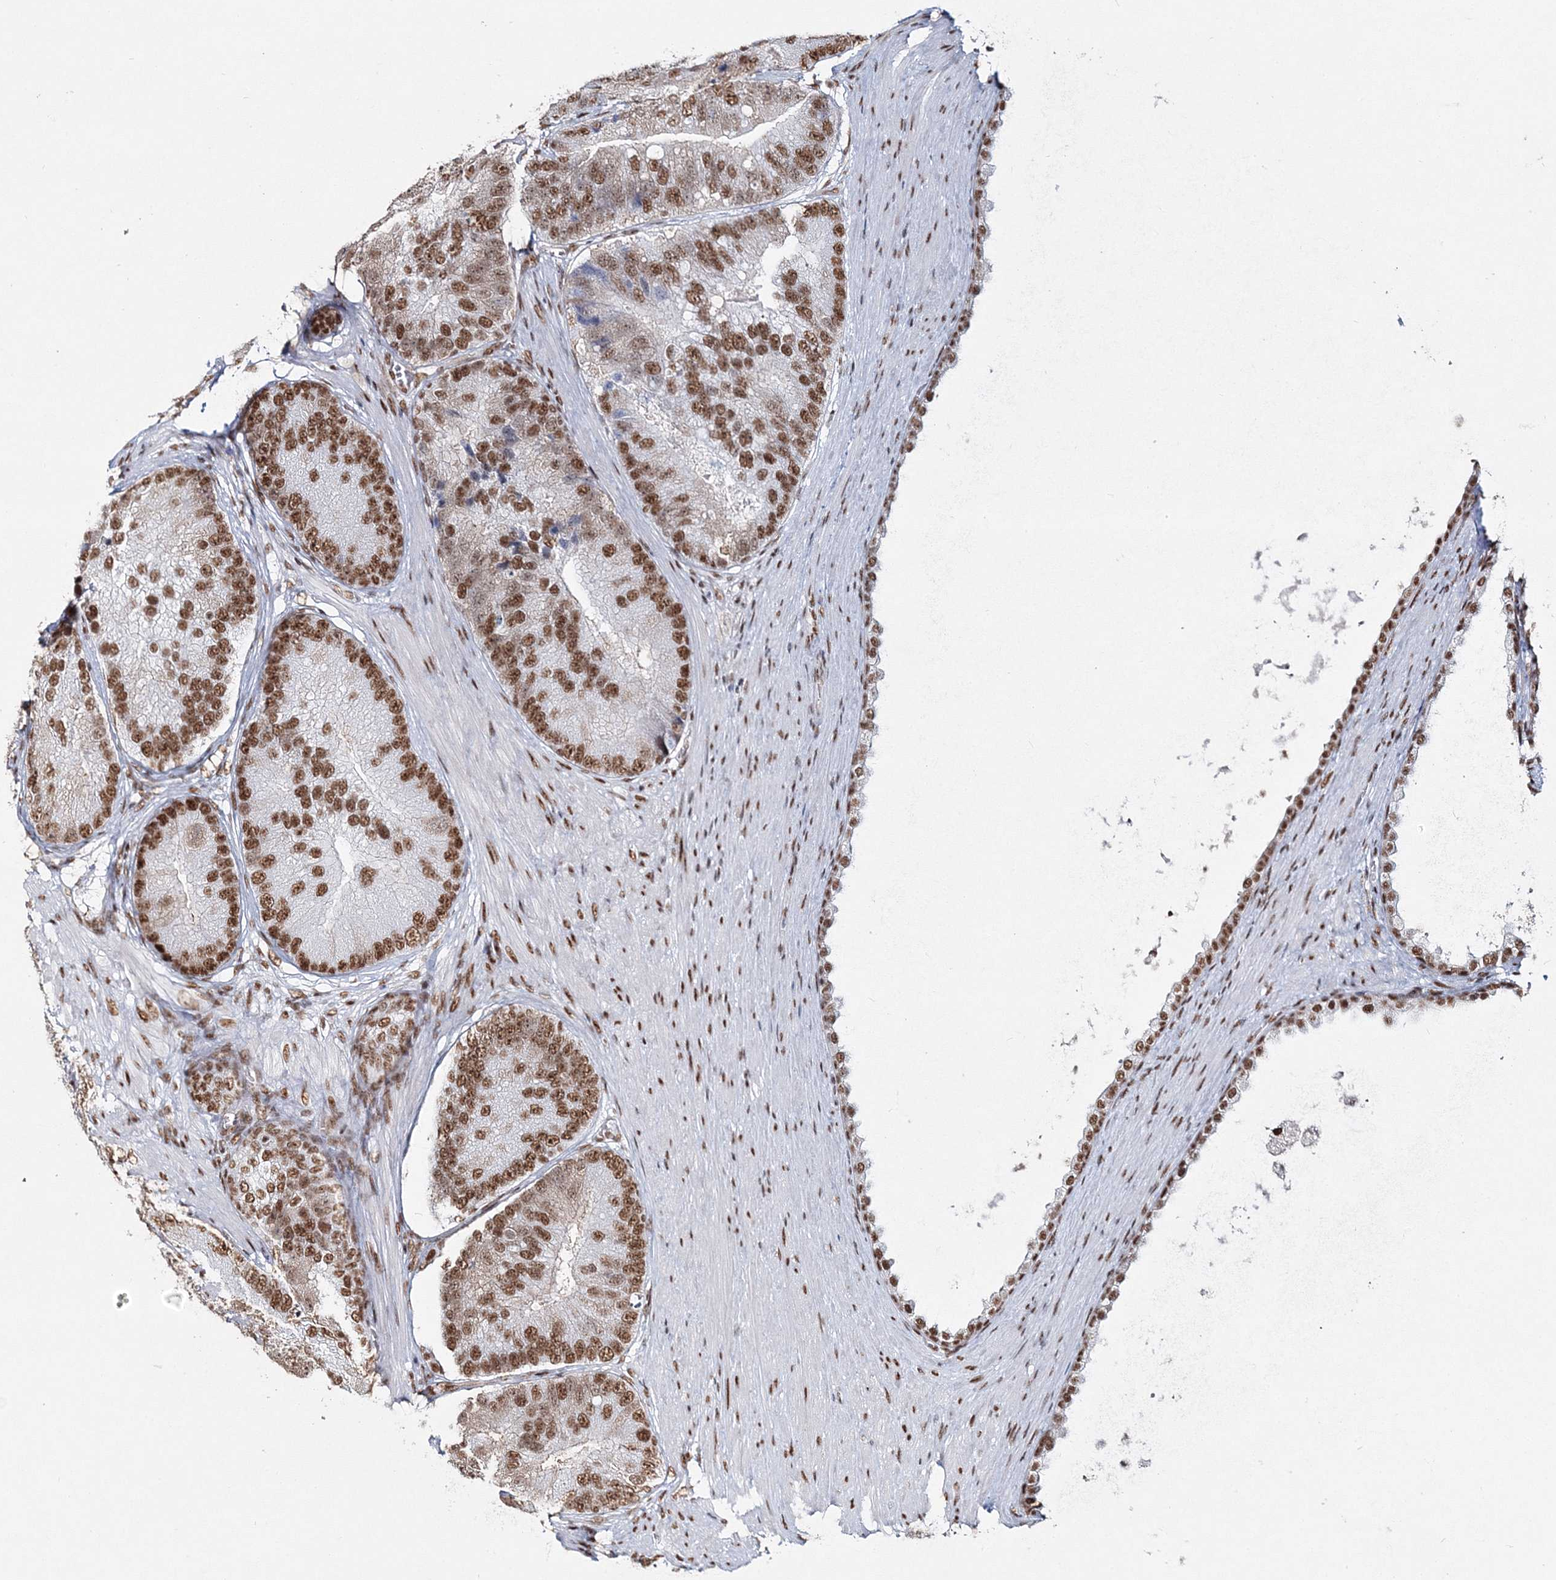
{"staining": {"intensity": "strong", "quantity": ">75%", "location": "nuclear"}, "tissue": "prostate cancer", "cell_type": "Tumor cells", "image_type": "cancer", "snomed": [{"axis": "morphology", "description": "Adenocarcinoma, High grade"}, {"axis": "topography", "description": "Prostate"}], "caption": "IHC micrograph of neoplastic tissue: prostate adenocarcinoma (high-grade) stained using IHC displays high levels of strong protein expression localized specifically in the nuclear of tumor cells, appearing as a nuclear brown color.", "gene": "QRICH1", "patient": {"sex": "male", "age": 70}}